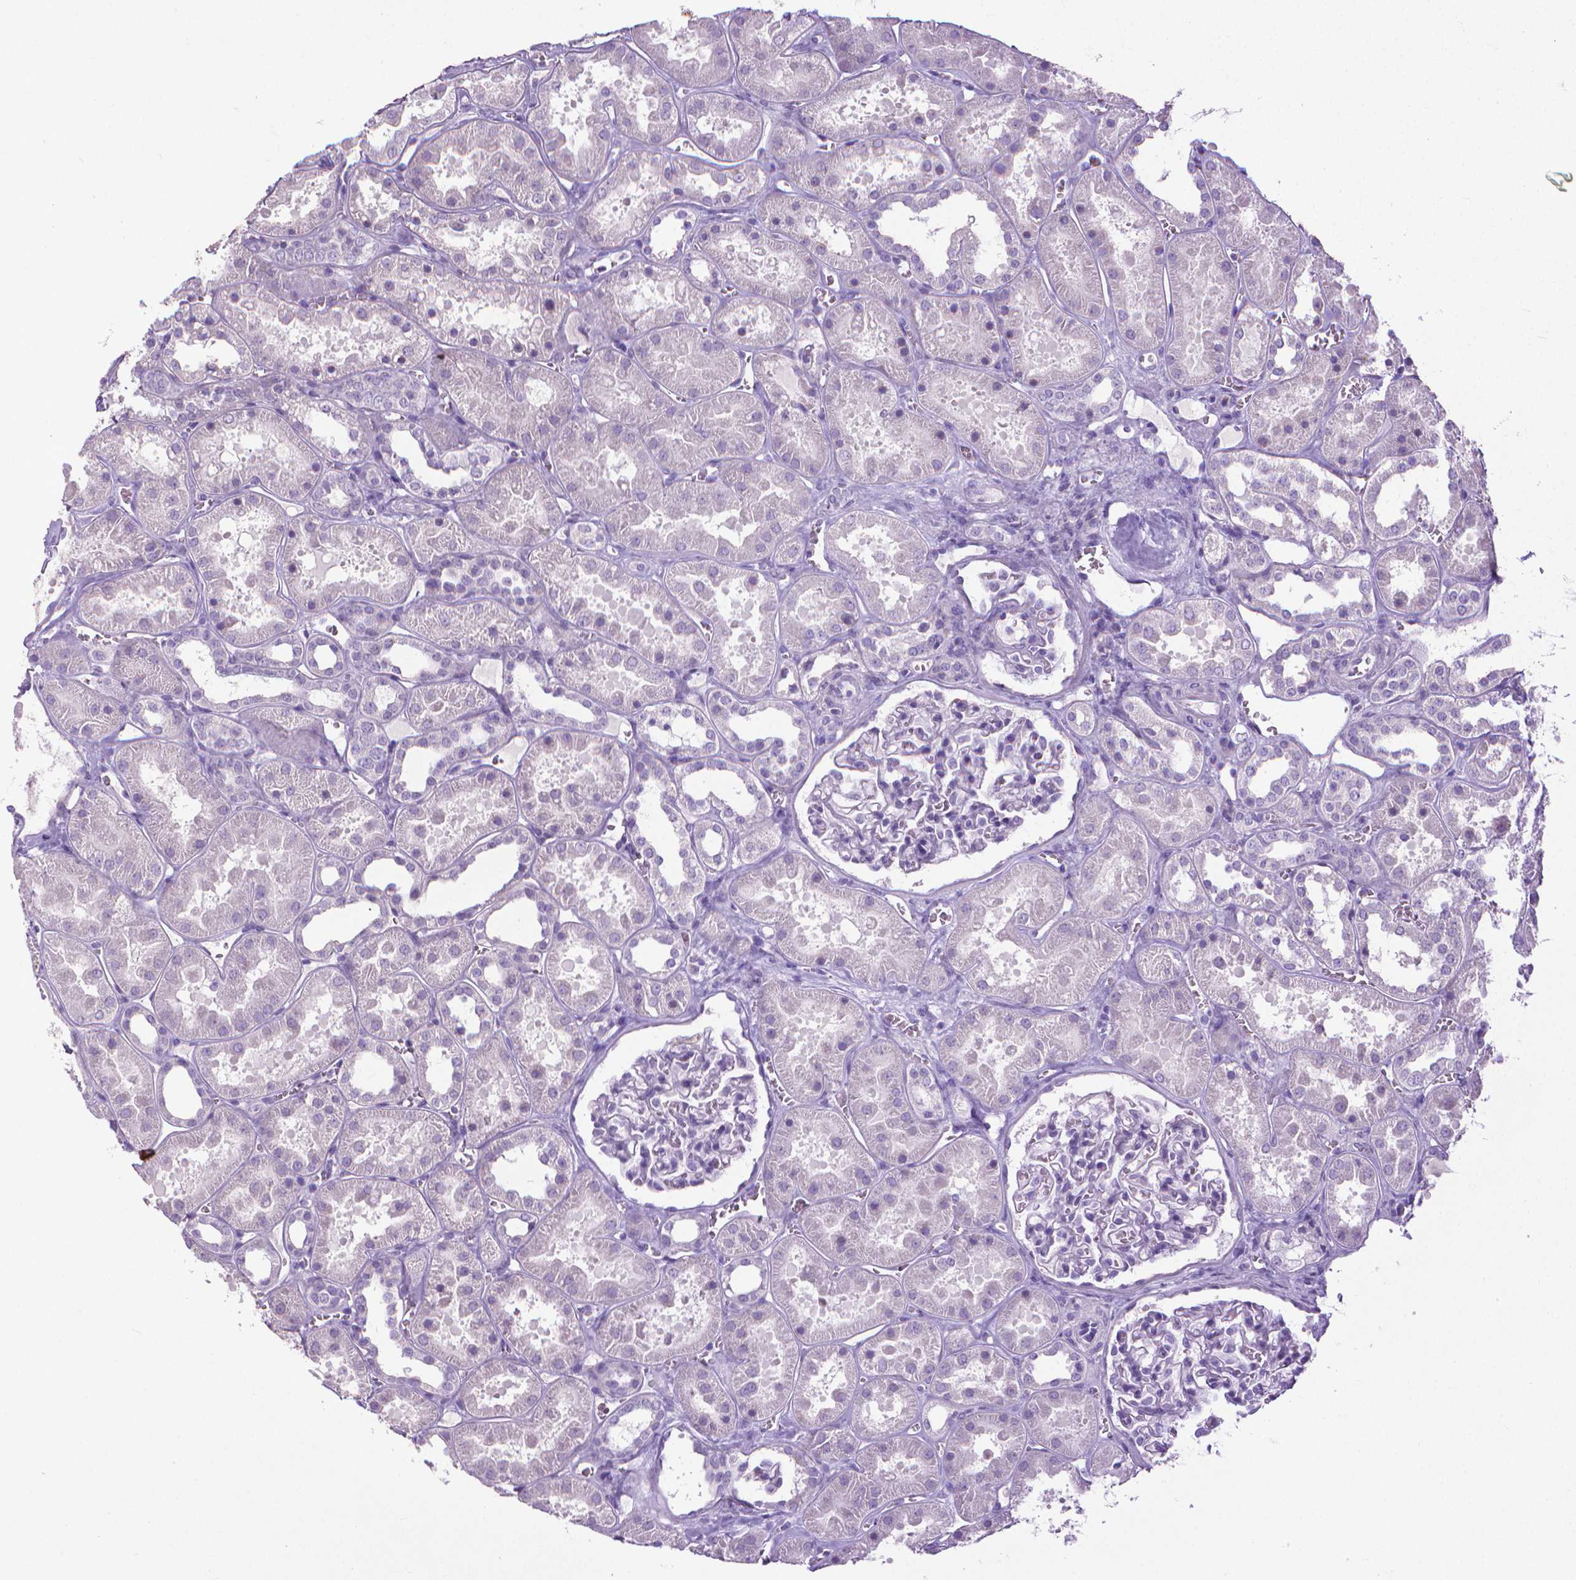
{"staining": {"intensity": "negative", "quantity": "none", "location": "none"}, "tissue": "kidney", "cell_type": "Cells in glomeruli", "image_type": "normal", "snomed": [{"axis": "morphology", "description": "Normal tissue, NOS"}, {"axis": "topography", "description": "Kidney"}], "caption": "Human kidney stained for a protein using immunohistochemistry displays no staining in cells in glomeruli.", "gene": "KRT5", "patient": {"sex": "female", "age": 41}}